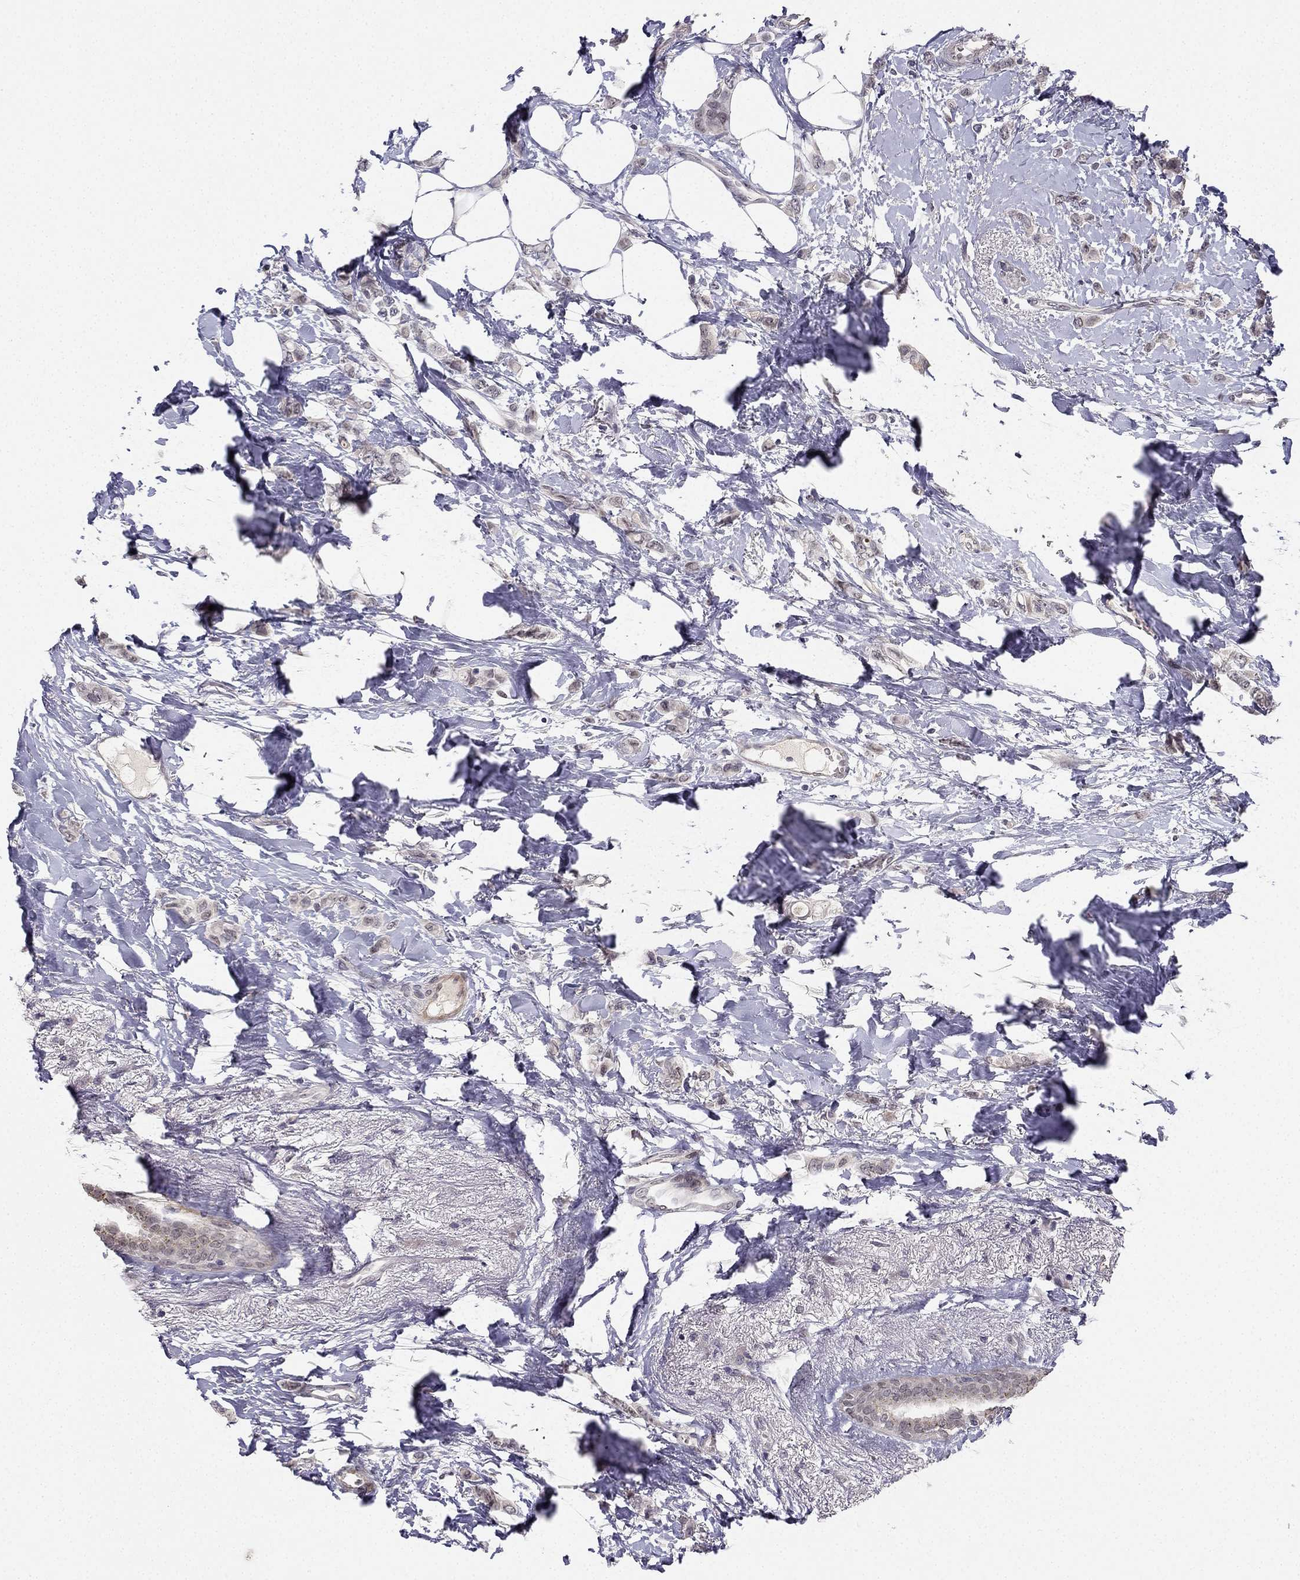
{"staining": {"intensity": "negative", "quantity": "none", "location": "none"}, "tissue": "breast cancer", "cell_type": "Tumor cells", "image_type": "cancer", "snomed": [{"axis": "morphology", "description": "Lobular carcinoma"}, {"axis": "topography", "description": "Breast"}], "caption": "This is an IHC micrograph of human breast lobular carcinoma. There is no expression in tumor cells.", "gene": "CHST8", "patient": {"sex": "female", "age": 66}}